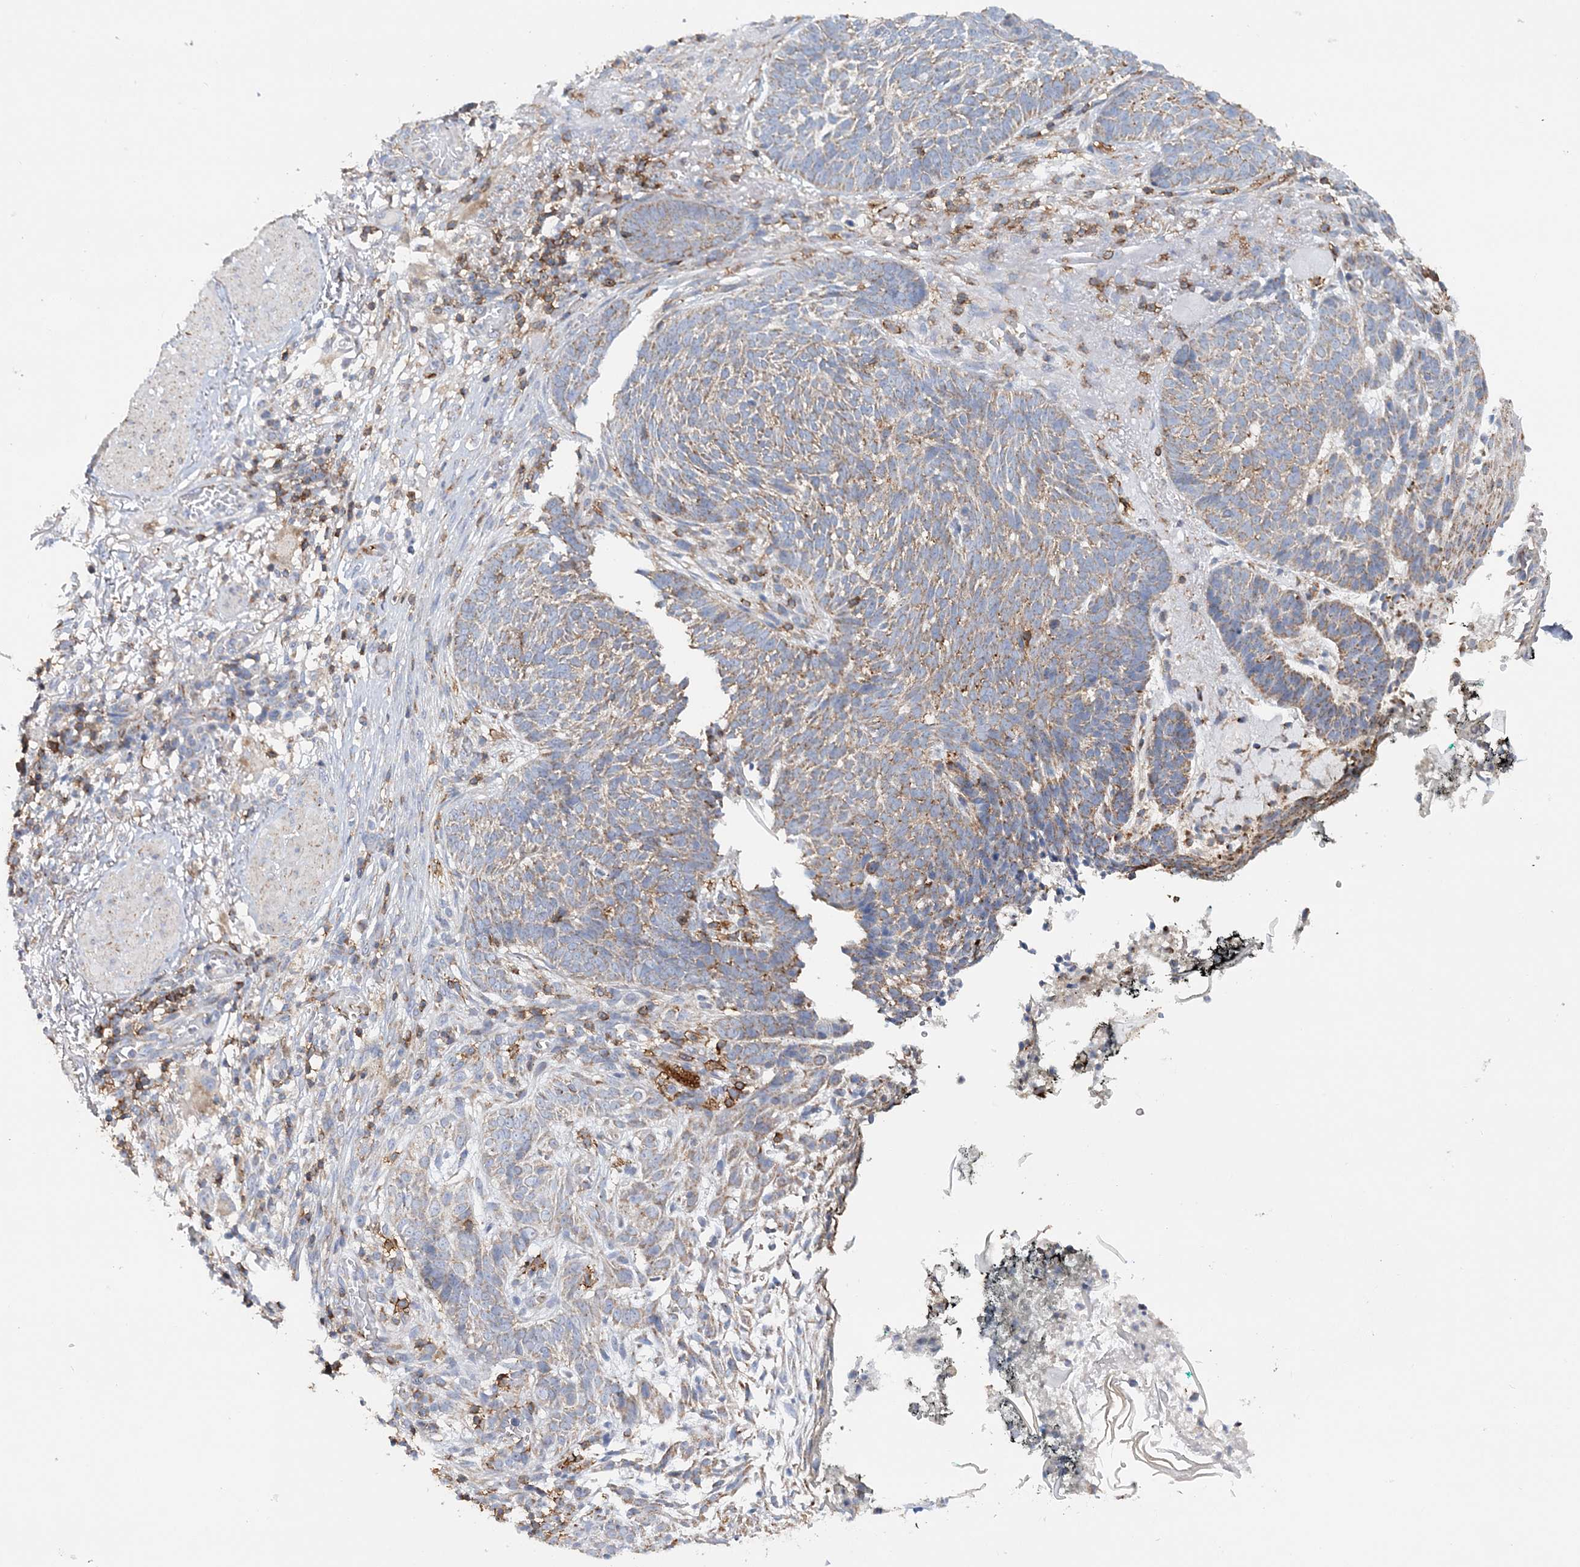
{"staining": {"intensity": "moderate", "quantity": ">75%", "location": "cytoplasmic/membranous"}, "tissue": "skin cancer", "cell_type": "Tumor cells", "image_type": "cancer", "snomed": [{"axis": "morphology", "description": "Normal tissue, NOS"}, {"axis": "morphology", "description": "Basal cell carcinoma"}, {"axis": "topography", "description": "Skin"}], "caption": "An image of human skin cancer stained for a protein demonstrates moderate cytoplasmic/membranous brown staining in tumor cells.", "gene": "TTC32", "patient": {"sex": "male", "age": 64}}